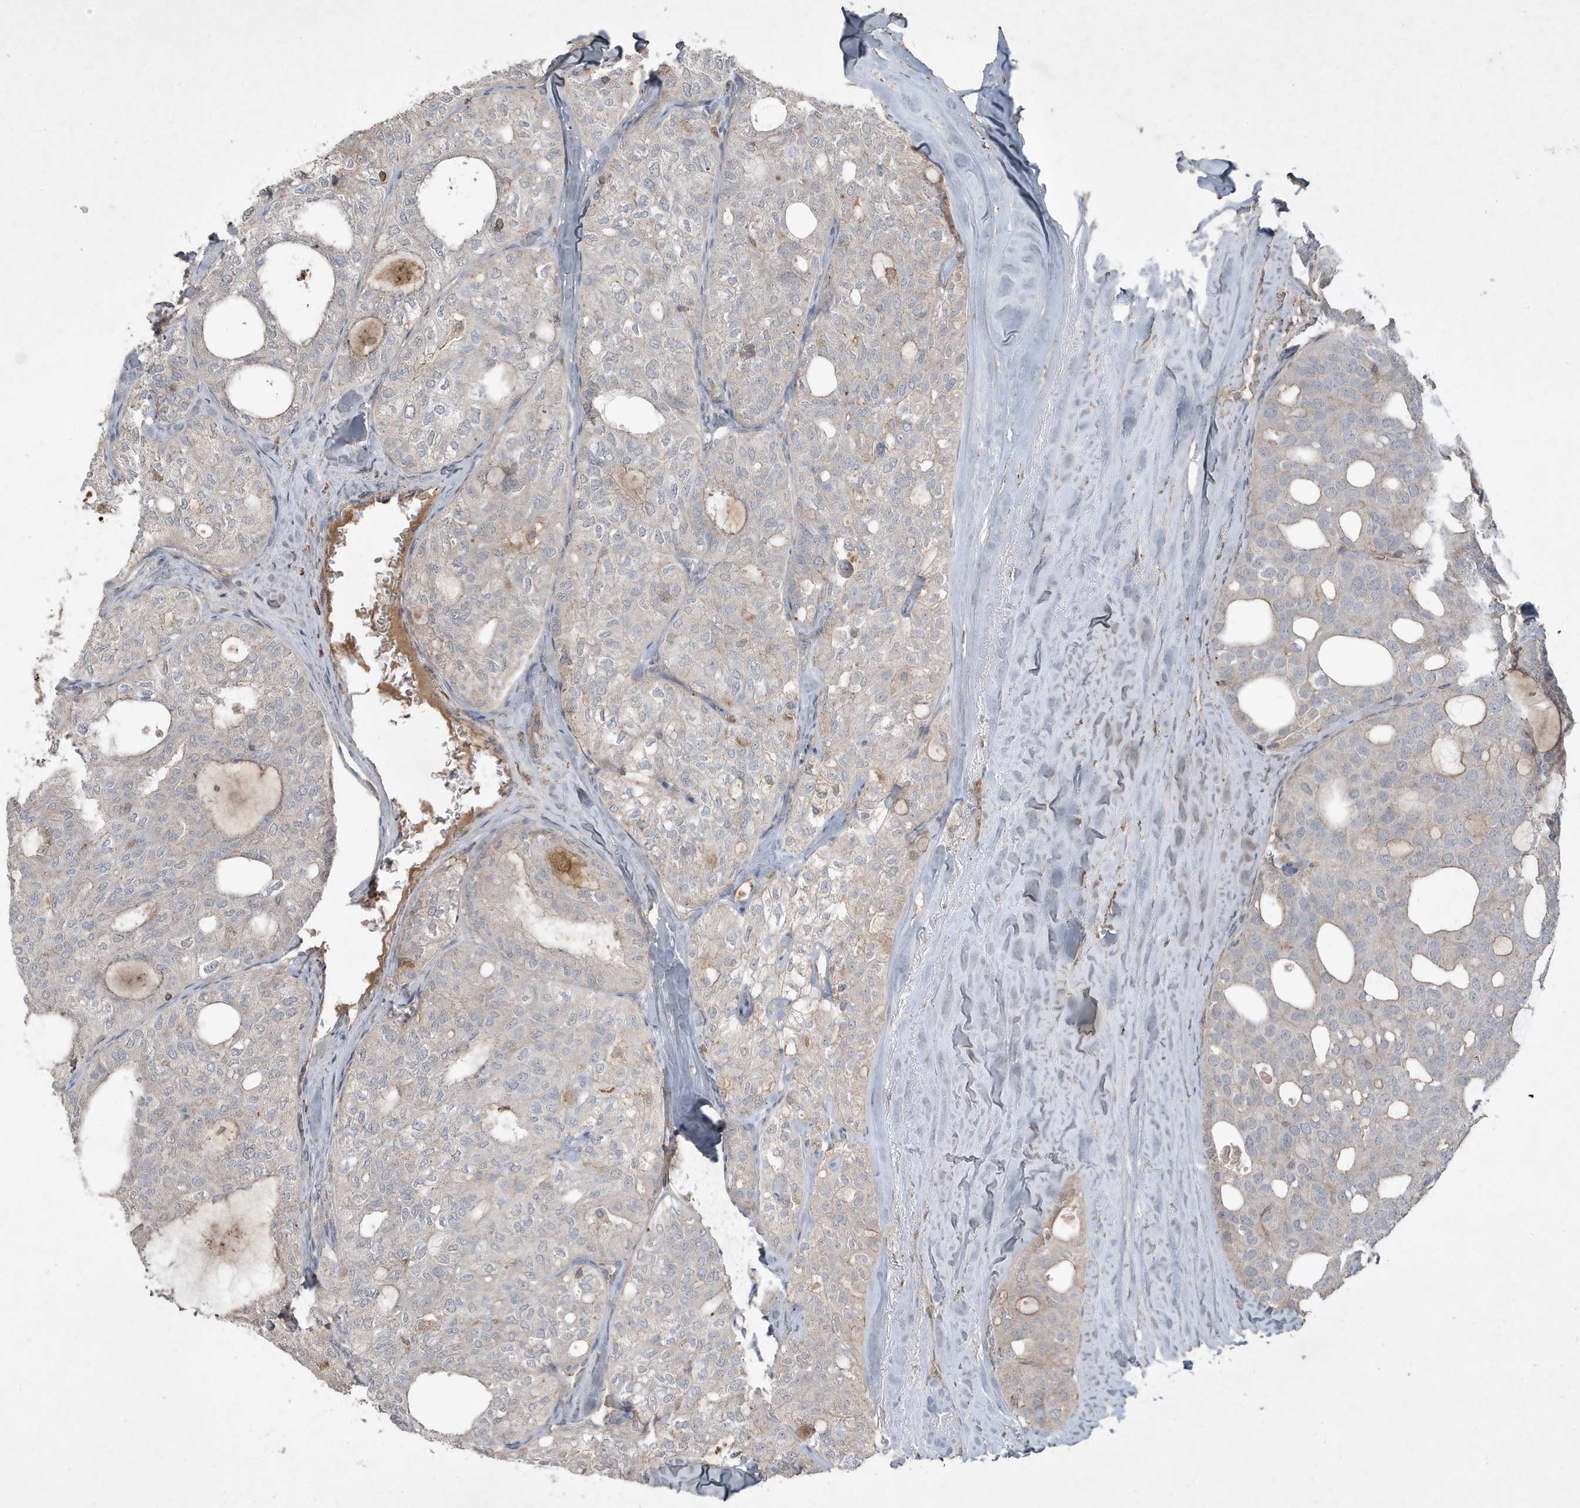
{"staining": {"intensity": "negative", "quantity": "none", "location": "none"}, "tissue": "thyroid cancer", "cell_type": "Tumor cells", "image_type": "cancer", "snomed": [{"axis": "morphology", "description": "Follicular adenoma carcinoma, NOS"}, {"axis": "topography", "description": "Thyroid gland"}], "caption": "IHC image of neoplastic tissue: human thyroid cancer (follicular adenoma carcinoma) stained with DAB reveals no significant protein staining in tumor cells. Brightfield microscopy of IHC stained with DAB (brown) and hematoxylin (blue), captured at high magnification.", "gene": "PRRT3", "patient": {"sex": "male", "age": 75}}